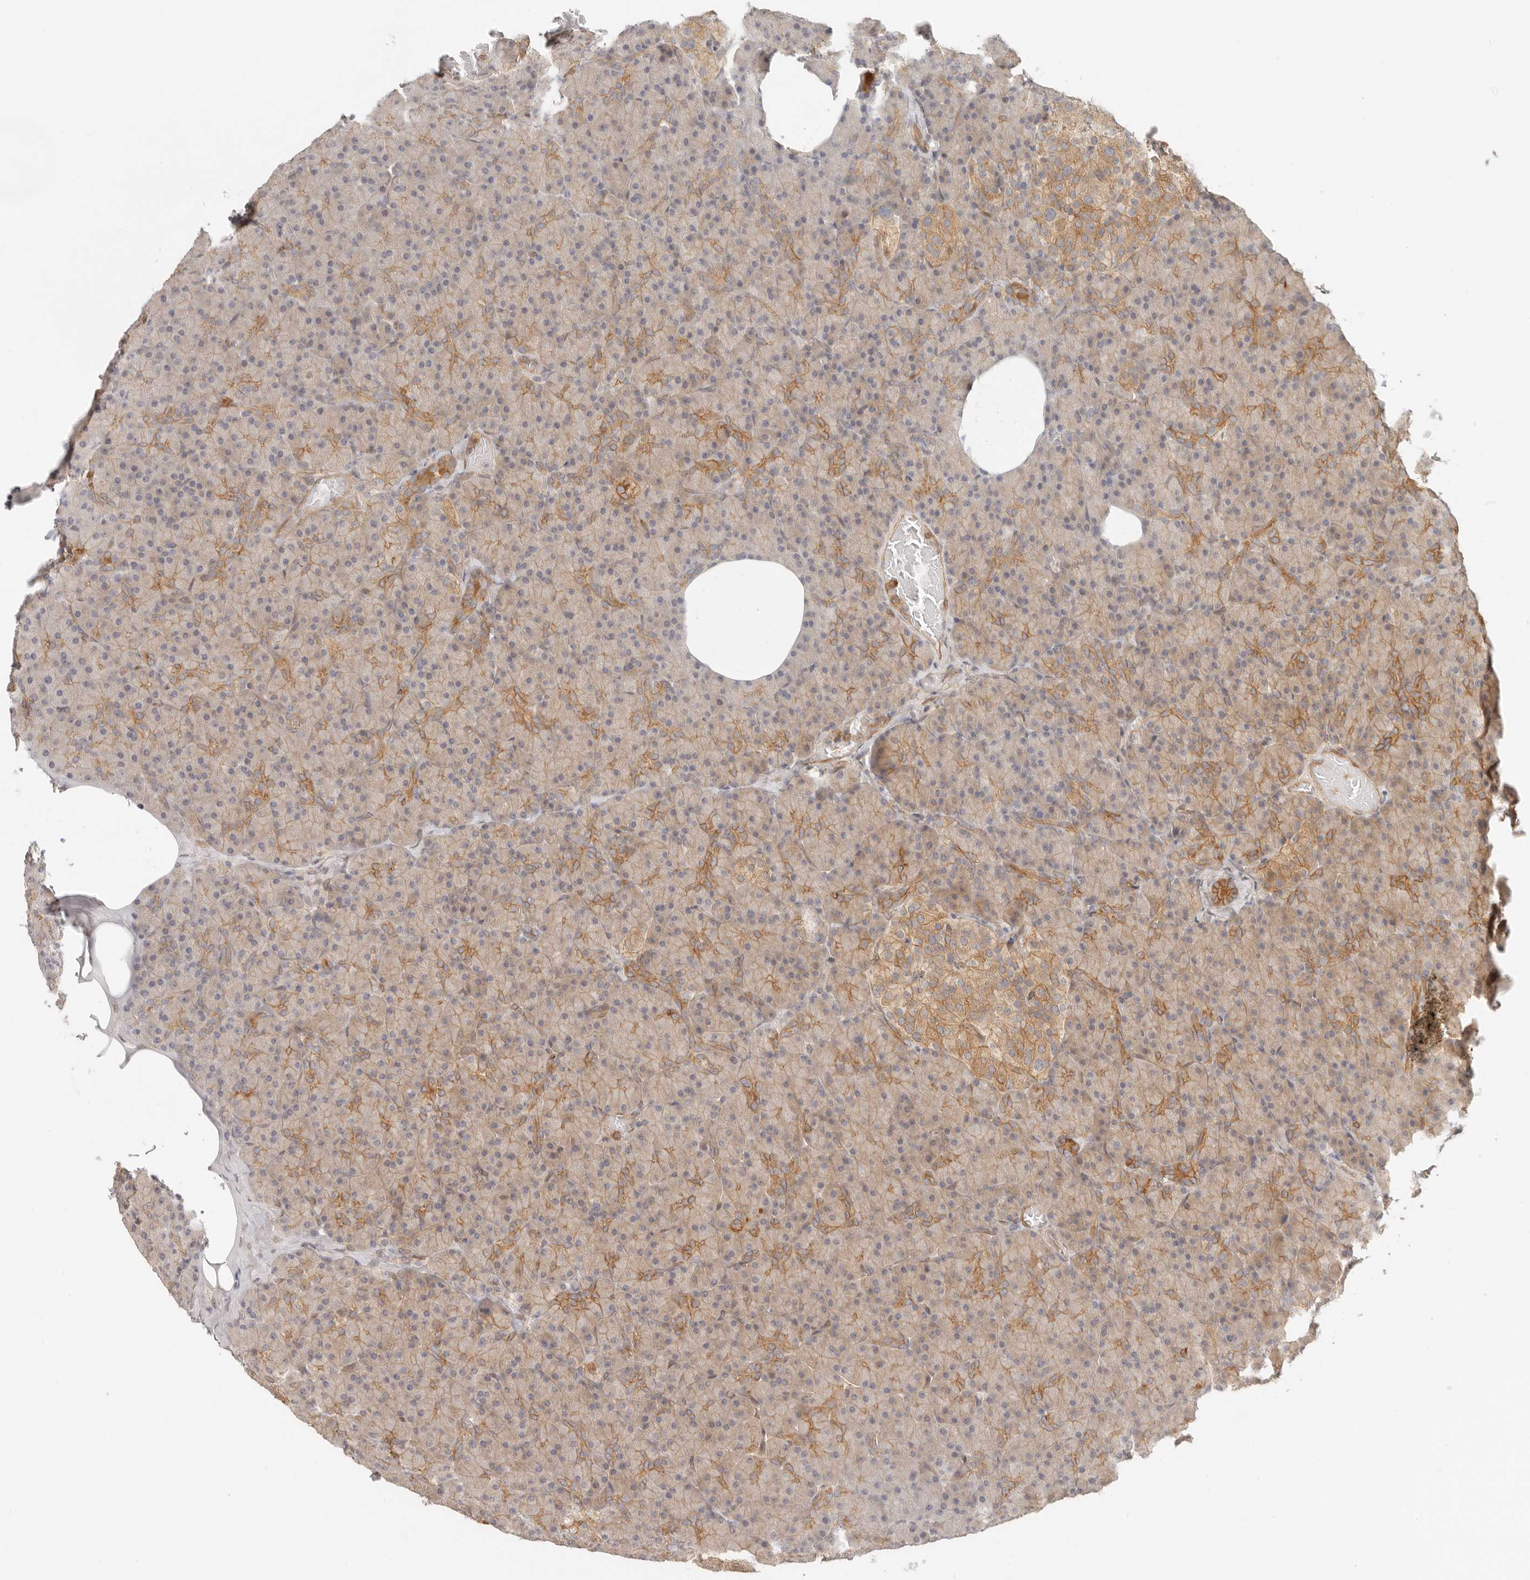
{"staining": {"intensity": "moderate", "quantity": "<25%", "location": "cytoplasmic/membranous"}, "tissue": "pancreas", "cell_type": "Exocrine glandular cells", "image_type": "normal", "snomed": [{"axis": "morphology", "description": "Normal tissue, NOS"}, {"axis": "topography", "description": "Pancreas"}], "caption": "Exocrine glandular cells demonstrate moderate cytoplasmic/membranous expression in approximately <25% of cells in unremarkable pancreas.", "gene": "UFSP1", "patient": {"sex": "female", "age": 43}}